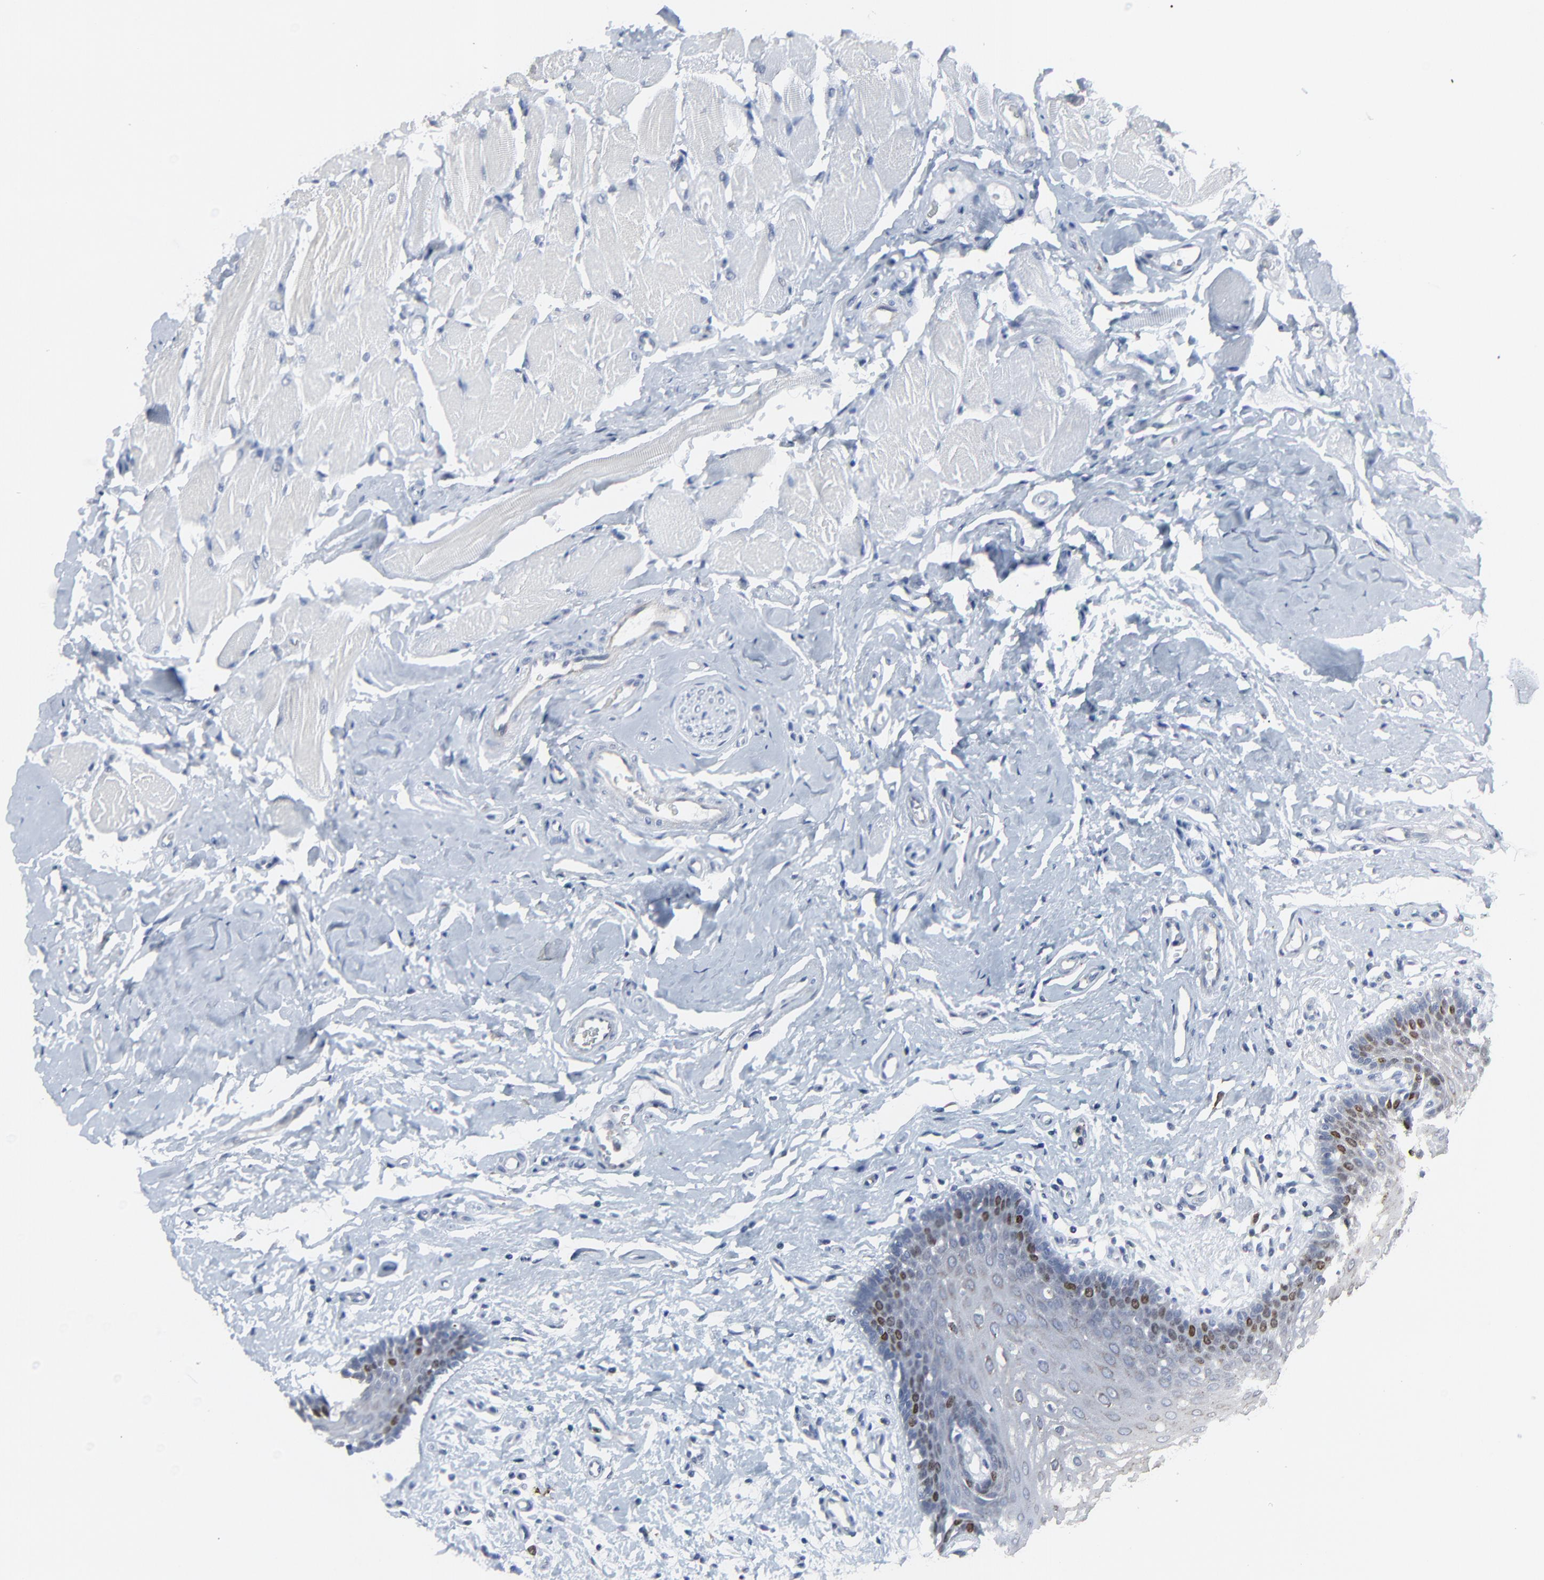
{"staining": {"intensity": "moderate", "quantity": "<25%", "location": "nuclear"}, "tissue": "oral mucosa", "cell_type": "Squamous epithelial cells", "image_type": "normal", "snomed": [{"axis": "morphology", "description": "Normal tissue, NOS"}, {"axis": "topography", "description": "Oral tissue"}], "caption": "Brown immunohistochemical staining in normal oral mucosa displays moderate nuclear expression in about <25% of squamous epithelial cells.", "gene": "BIRC3", "patient": {"sex": "male", "age": 62}}